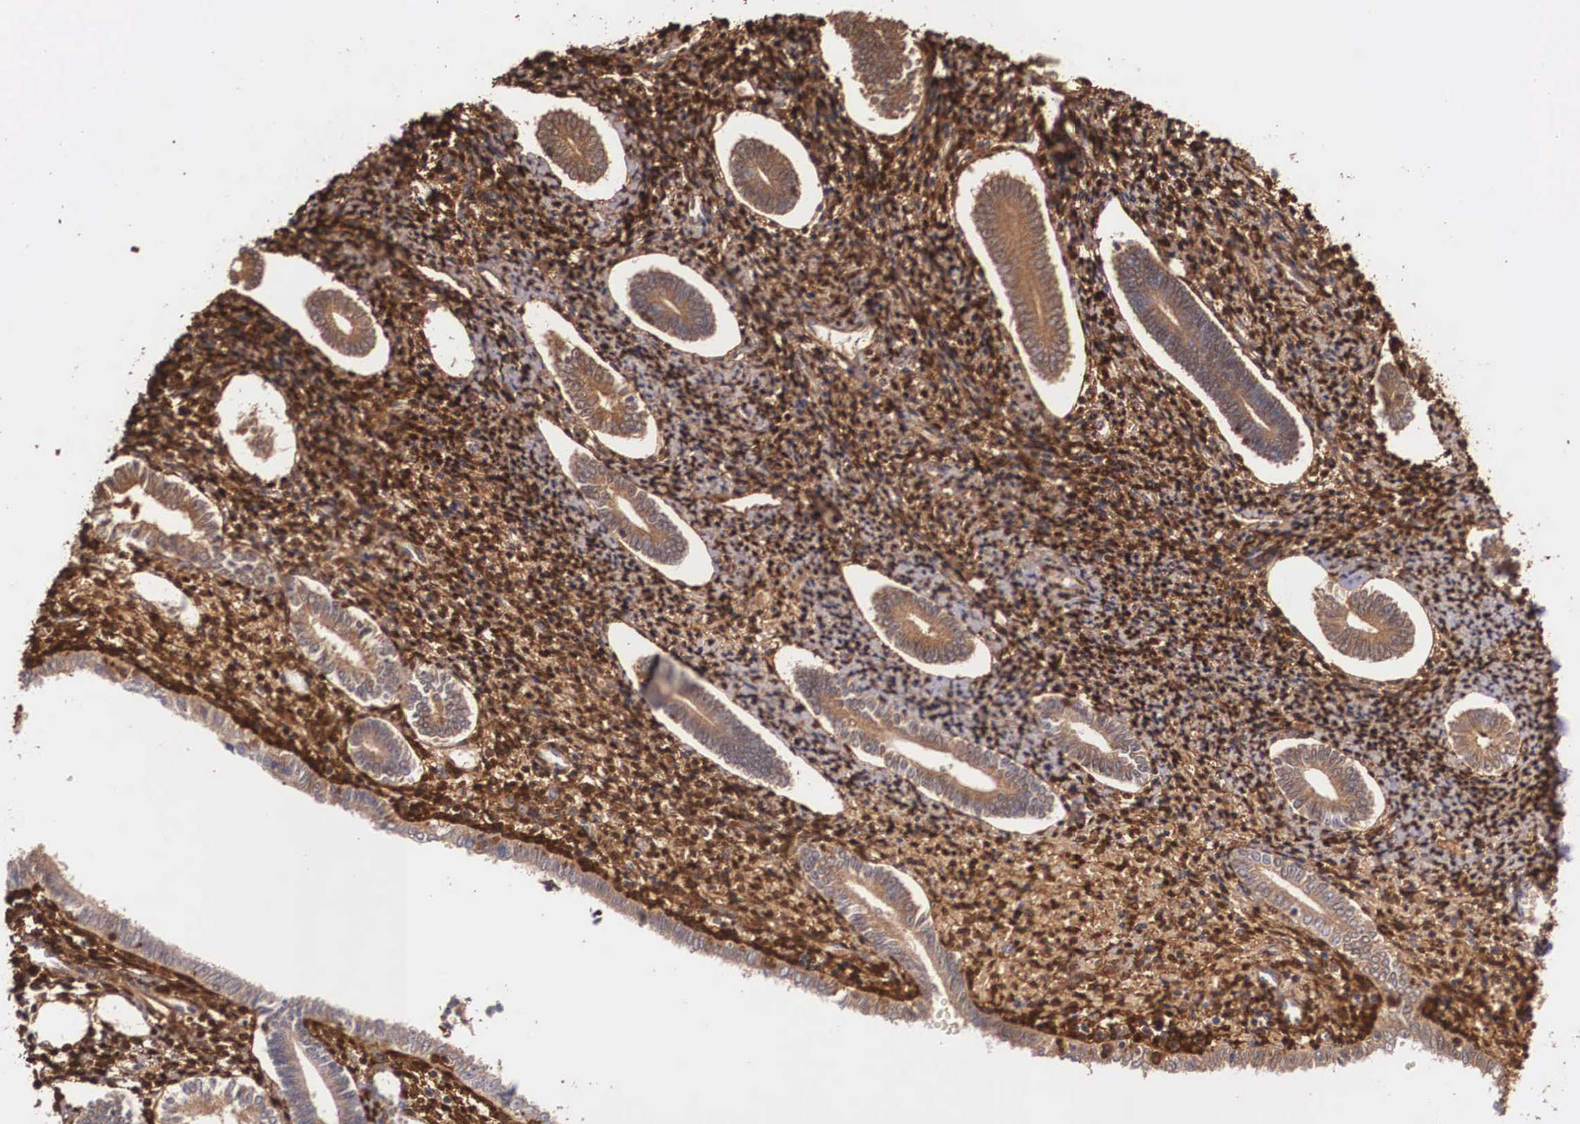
{"staining": {"intensity": "moderate", "quantity": "25%-75%", "location": "cytoplasmic/membranous"}, "tissue": "endometrium", "cell_type": "Cells in endometrial stroma", "image_type": "normal", "snomed": [{"axis": "morphology", "description": "Normal tissue, NOS"}, {"axis": "topography", "description": "Endometrium"}], "caption": "Moderate cytoplasmic/membranous expression is appreciated in about 25%-75% of cells in endometrial stroma in normal endometrium.", "gene": "LGALS1", "patient": {"sex": "female", "age": 52}}